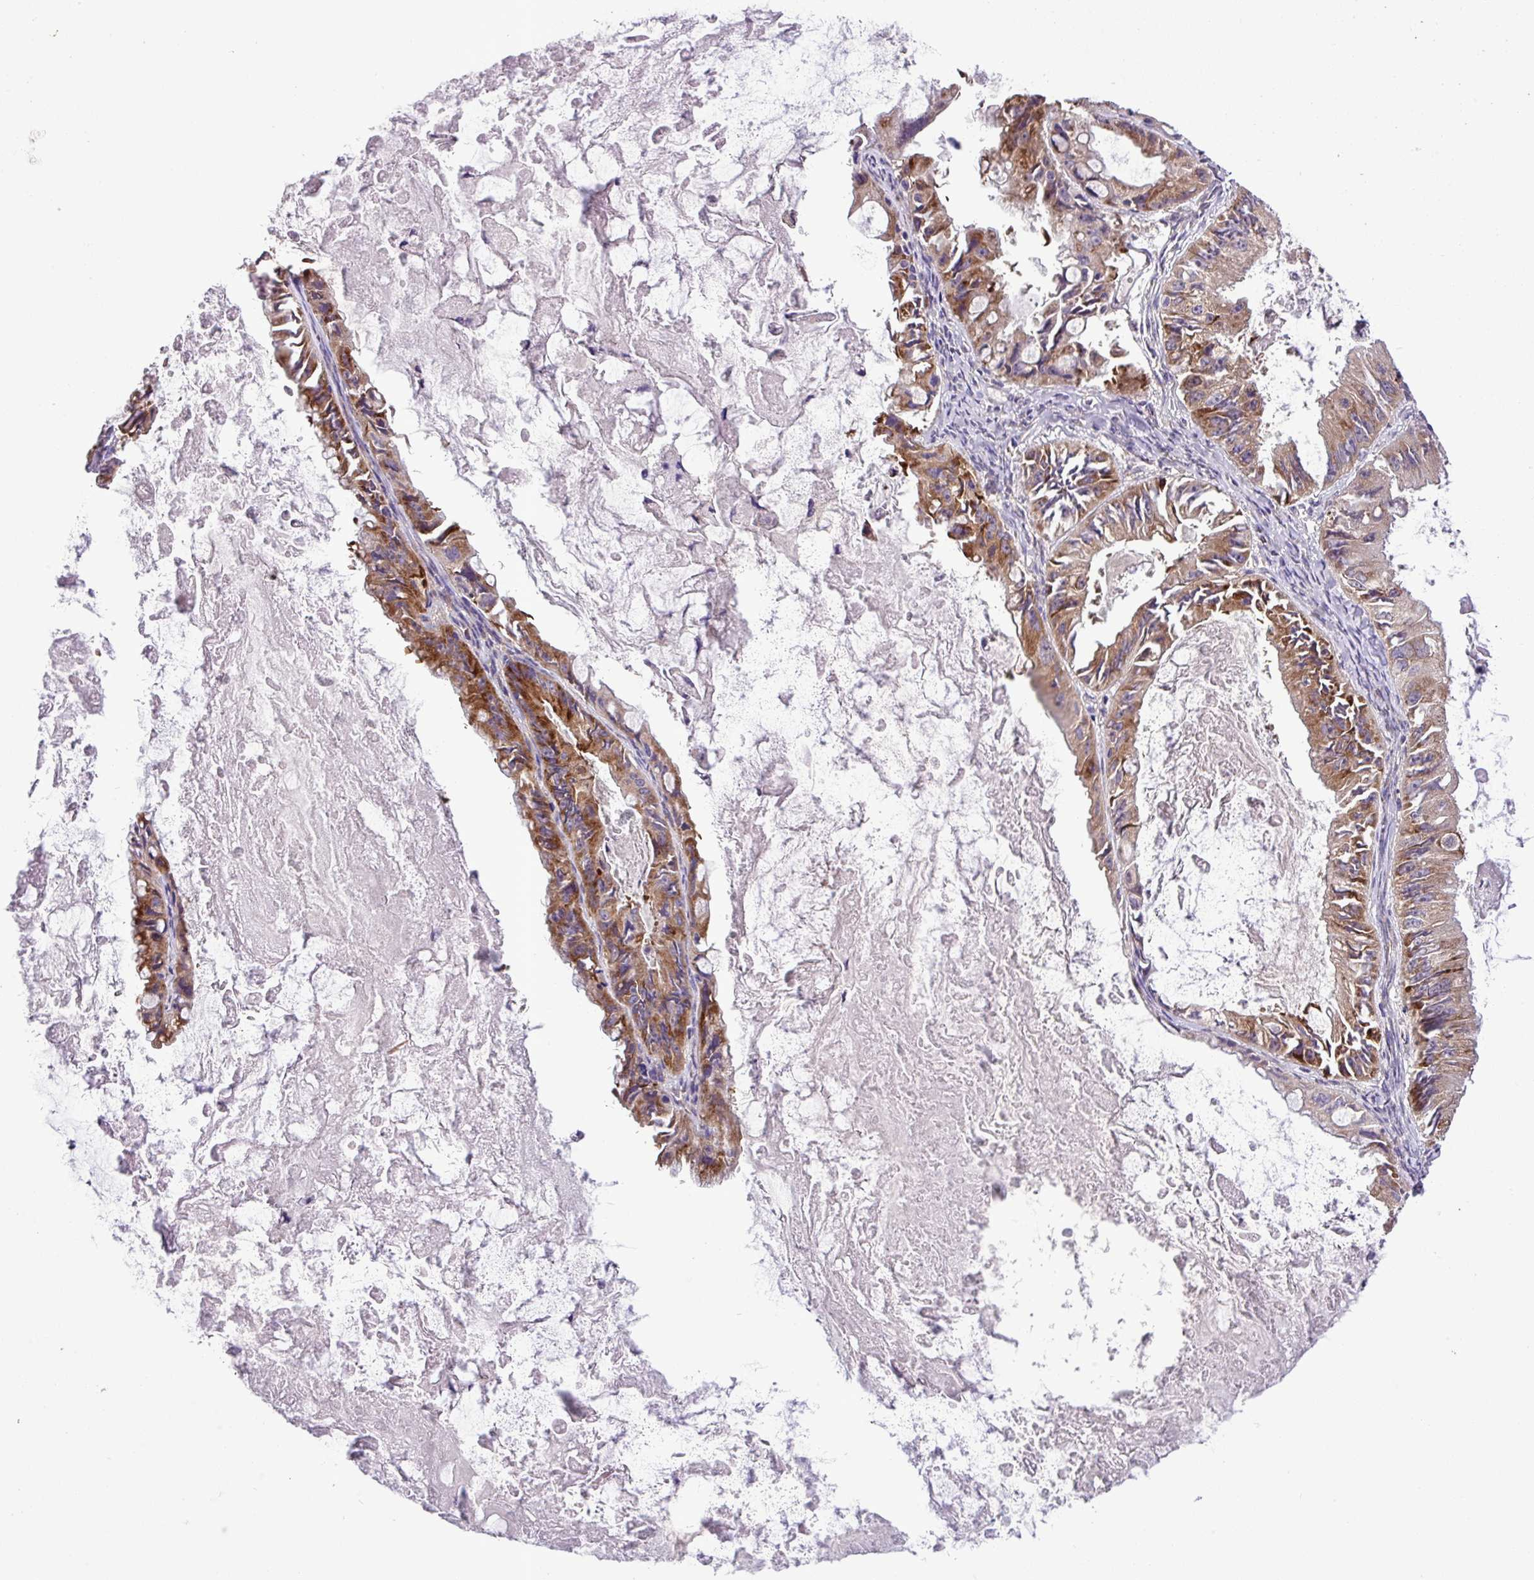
{"staining": {"intensity": "moderate", "quantity": ">75%", "location": "cytoplasmic/membranous"}, "tissue": "ovarian cancer", "cell_type": "Tumor cells", "image_type": "cancer", "snomed": [{"axis": "morphology", "description": "Cystadenocarcinoma, mucinous, NOS"}, {"axis": "topography", "description": "Ovary"}], "caption": "DAB (3,3'-diaminobenzidine) immunohistochemical staining of mucinous cystadenocarcinoma (ovarian) shows moderate cytoplasmic/membranous protein positivity in approximately >75% of tumor cells.", "gene": "RPL13", "patient": {"sex": "female", "age": 61}}